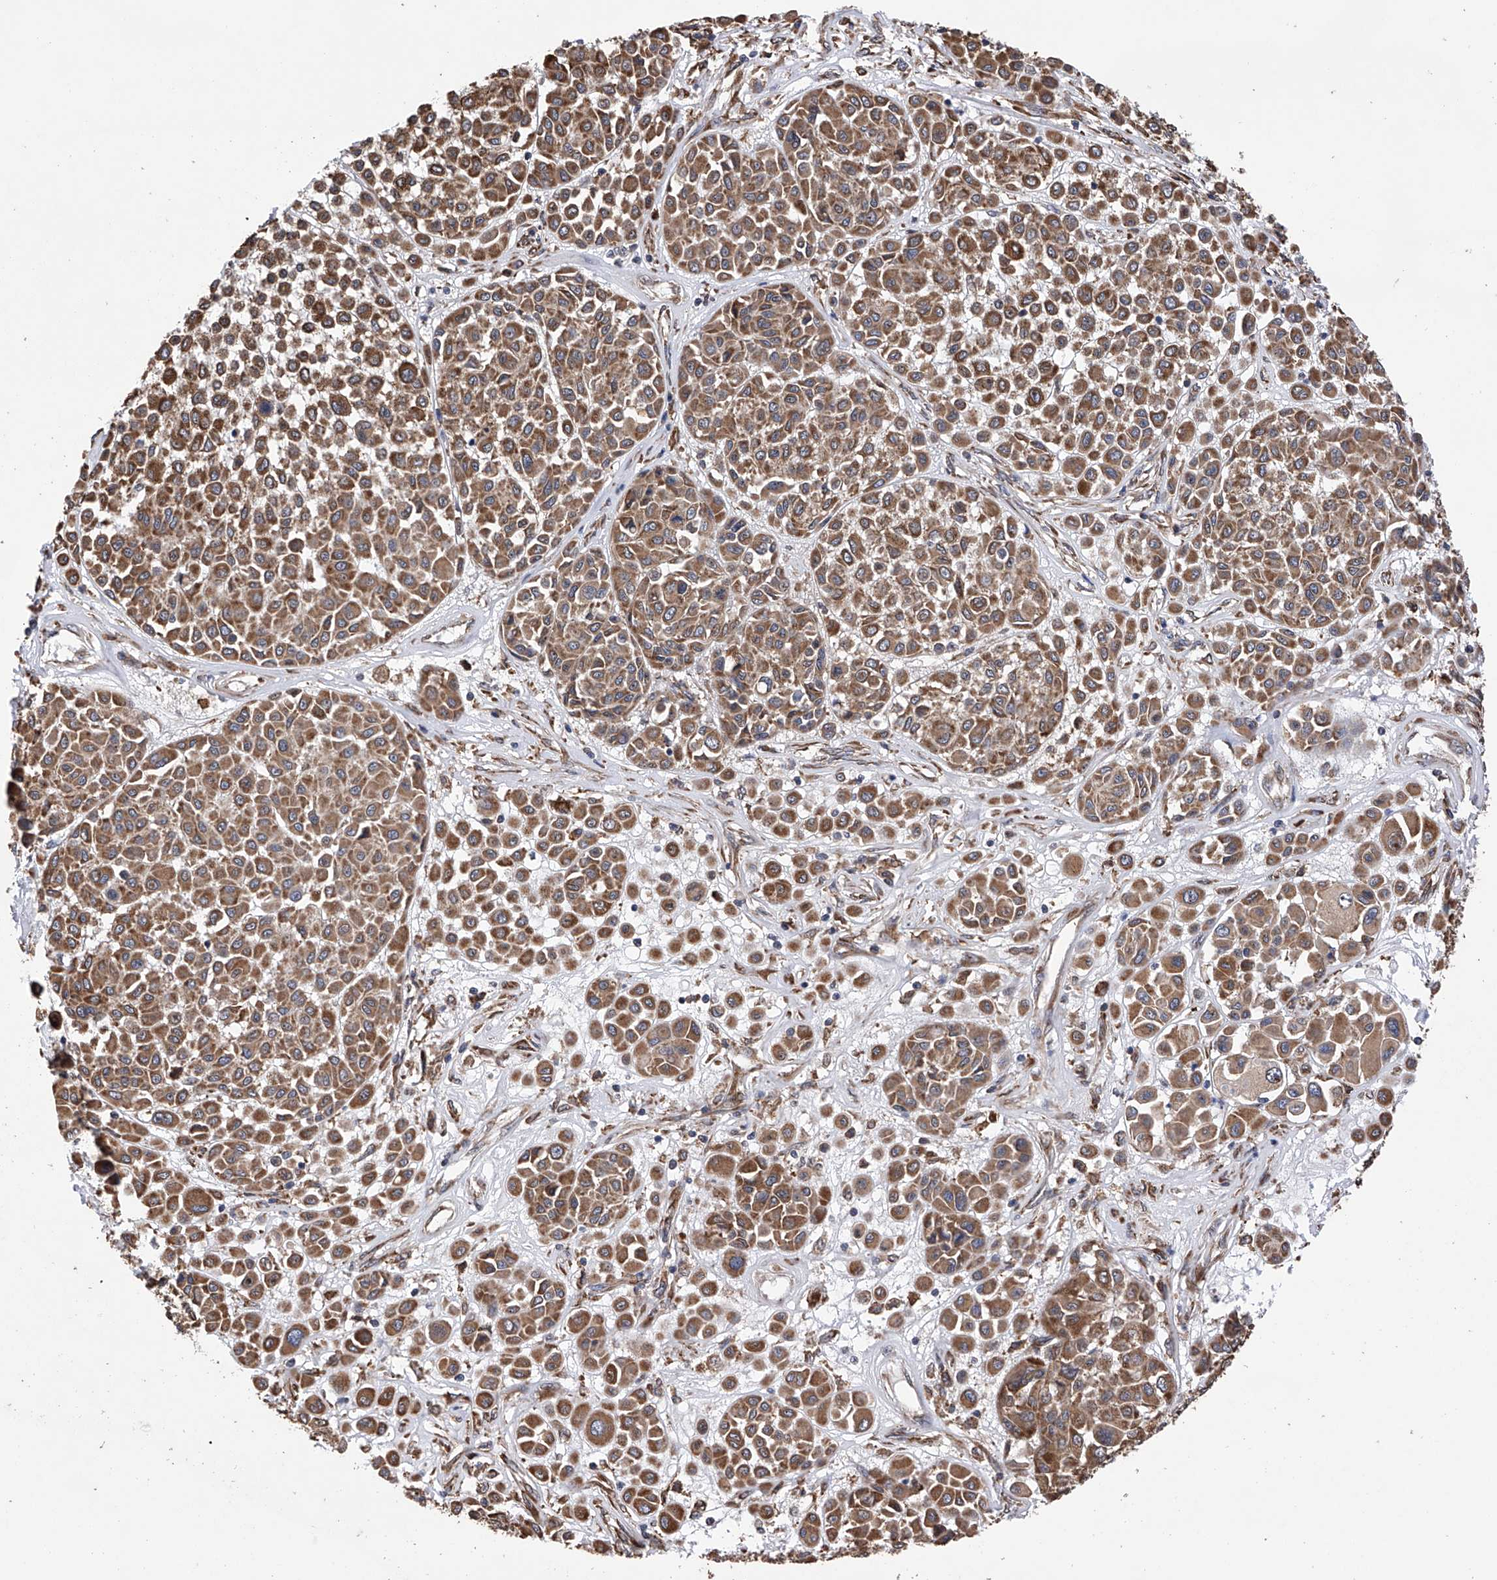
{"staining": {"intensity": "moderate", "quantity": ">75%", "location": "cytoplasmic/membranous"}, "tissue": "melanoma", "cell_type": "Tumor cells", "image_type": "cancer", "snomed": [{"axis": "morphology", "description": "Malignant melanoma, Metastatic site"}, {"axis": "topography", "description": "Soft tissue"}], "caption": "Human melanoma stained for a protein (brown) demonstrates moderate cytoplasmic/membranous positive expression in about >75% of tumor cells.", "gene": "DNAH8", "patient": {"sex": "male", "age": 41}}